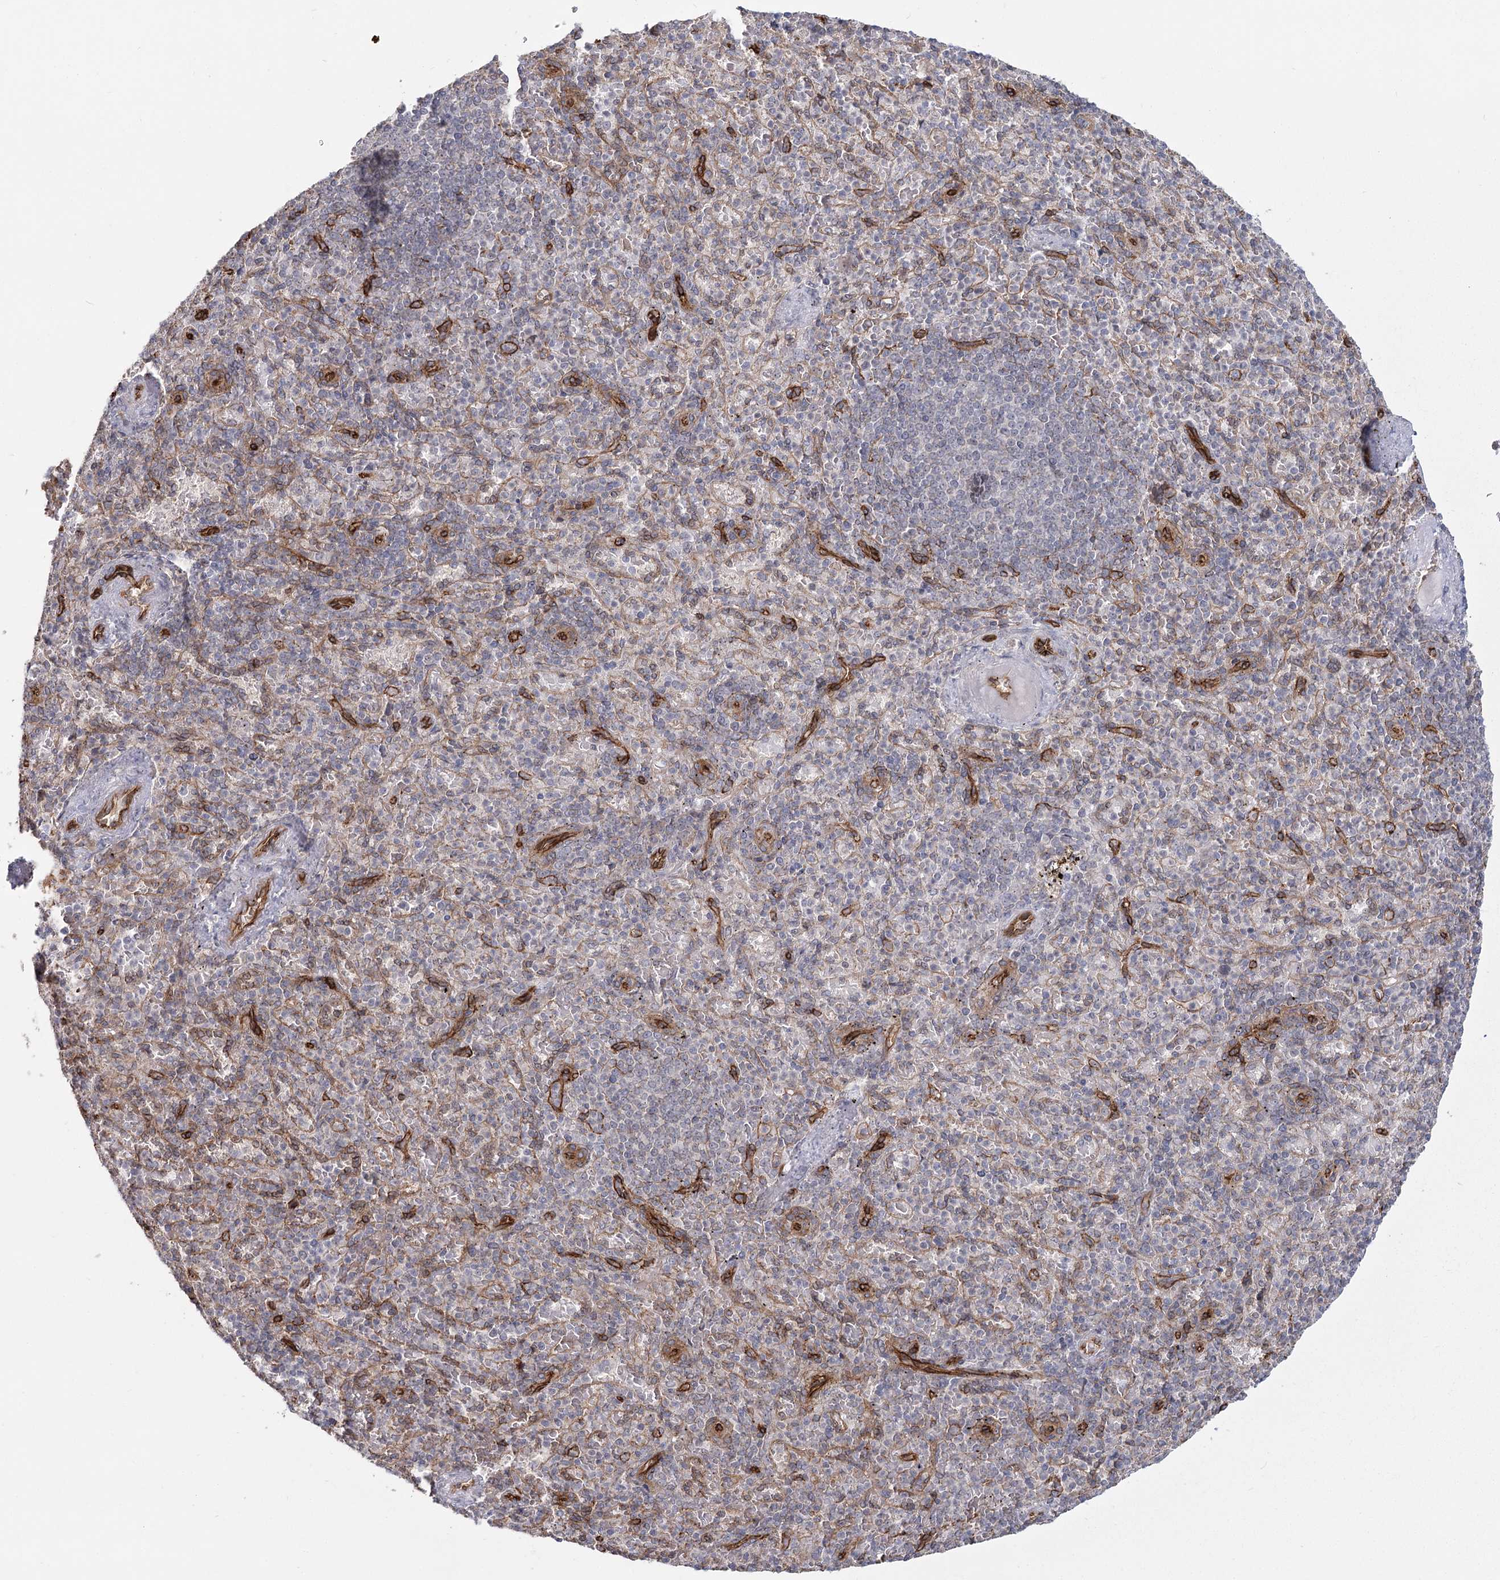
{"staining": {"intensity": "negative", "quantity": "none", "location": "none"}, "tissue": "spleen", "cell_type": "Cells in red pulp", "image_type": "normal", "snomed": [{"axis": "morphology", "description": "Normal tissue, NOS"}, {"axis": "topography", "description": "Spleen"}], "caption": "The image displays no significant expression in cells in red pulp of spleen. (DAB (3,3'-diaminobenzidine) IHC, high magnification).", "gene": "RPP14", "patient": {"sex": "female", "age": 74}}